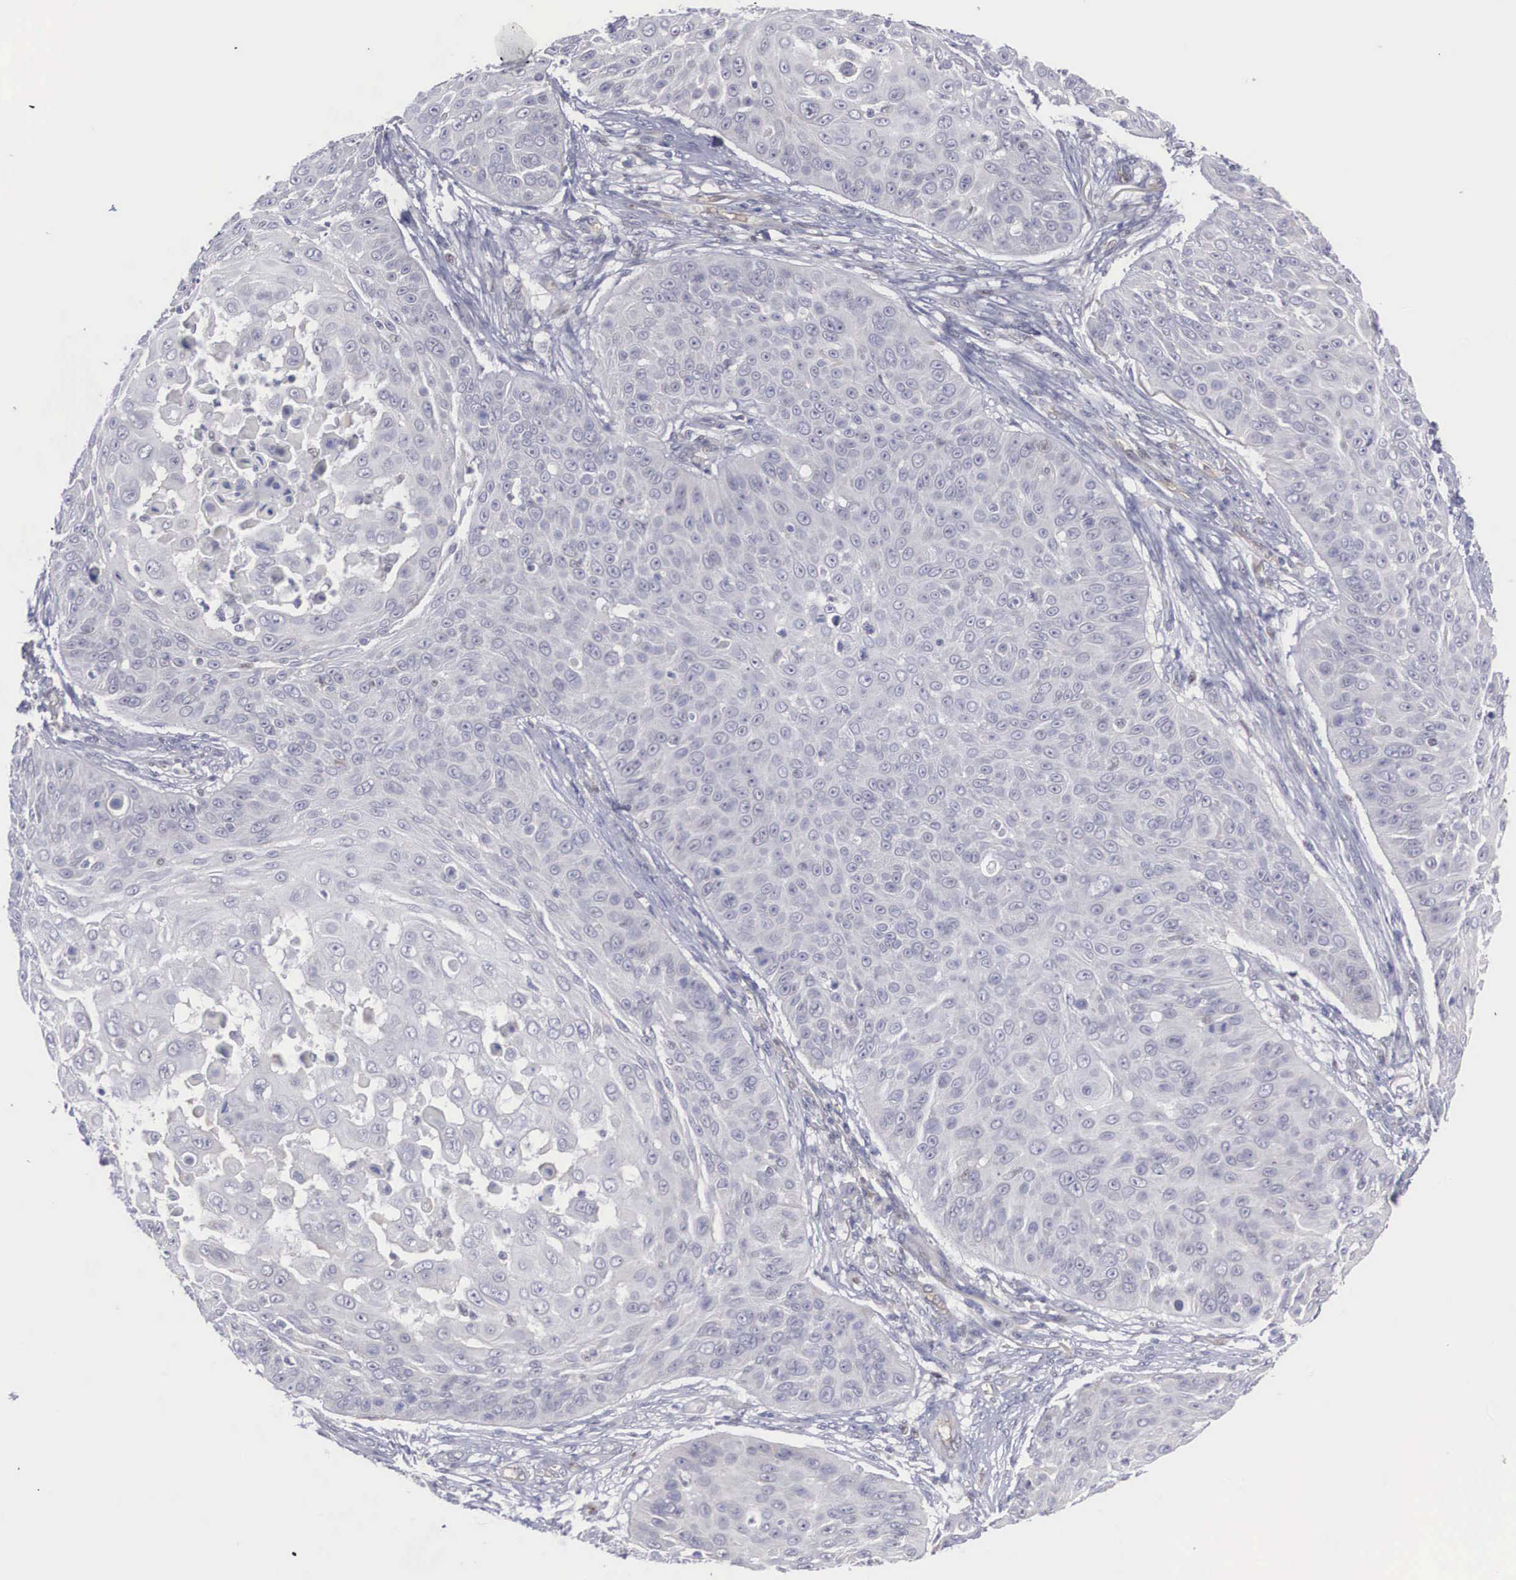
{"staining": {"intensity": "negative", "quantity": "none", "location": "none"}, "tissue": "skin cancer", "cell_type": "Tumor cells", "image_type": "cancer", "snomed": [{"axis": "morphology", "description": "Squamous cell carcinoma, NOS"}, {"axis": "topography", "description": "Skin"}], "caption": "High magnification brightfield microscopy of skin squamous cell carcinoma stained with DAB (3,3'-diaminobenzidine) (brown) and counterstained with hematoxylin (blue): tumor cells show no significant positivity.", "gene": "RBPJ", "patient": {"sex": "male", "age": 82}}